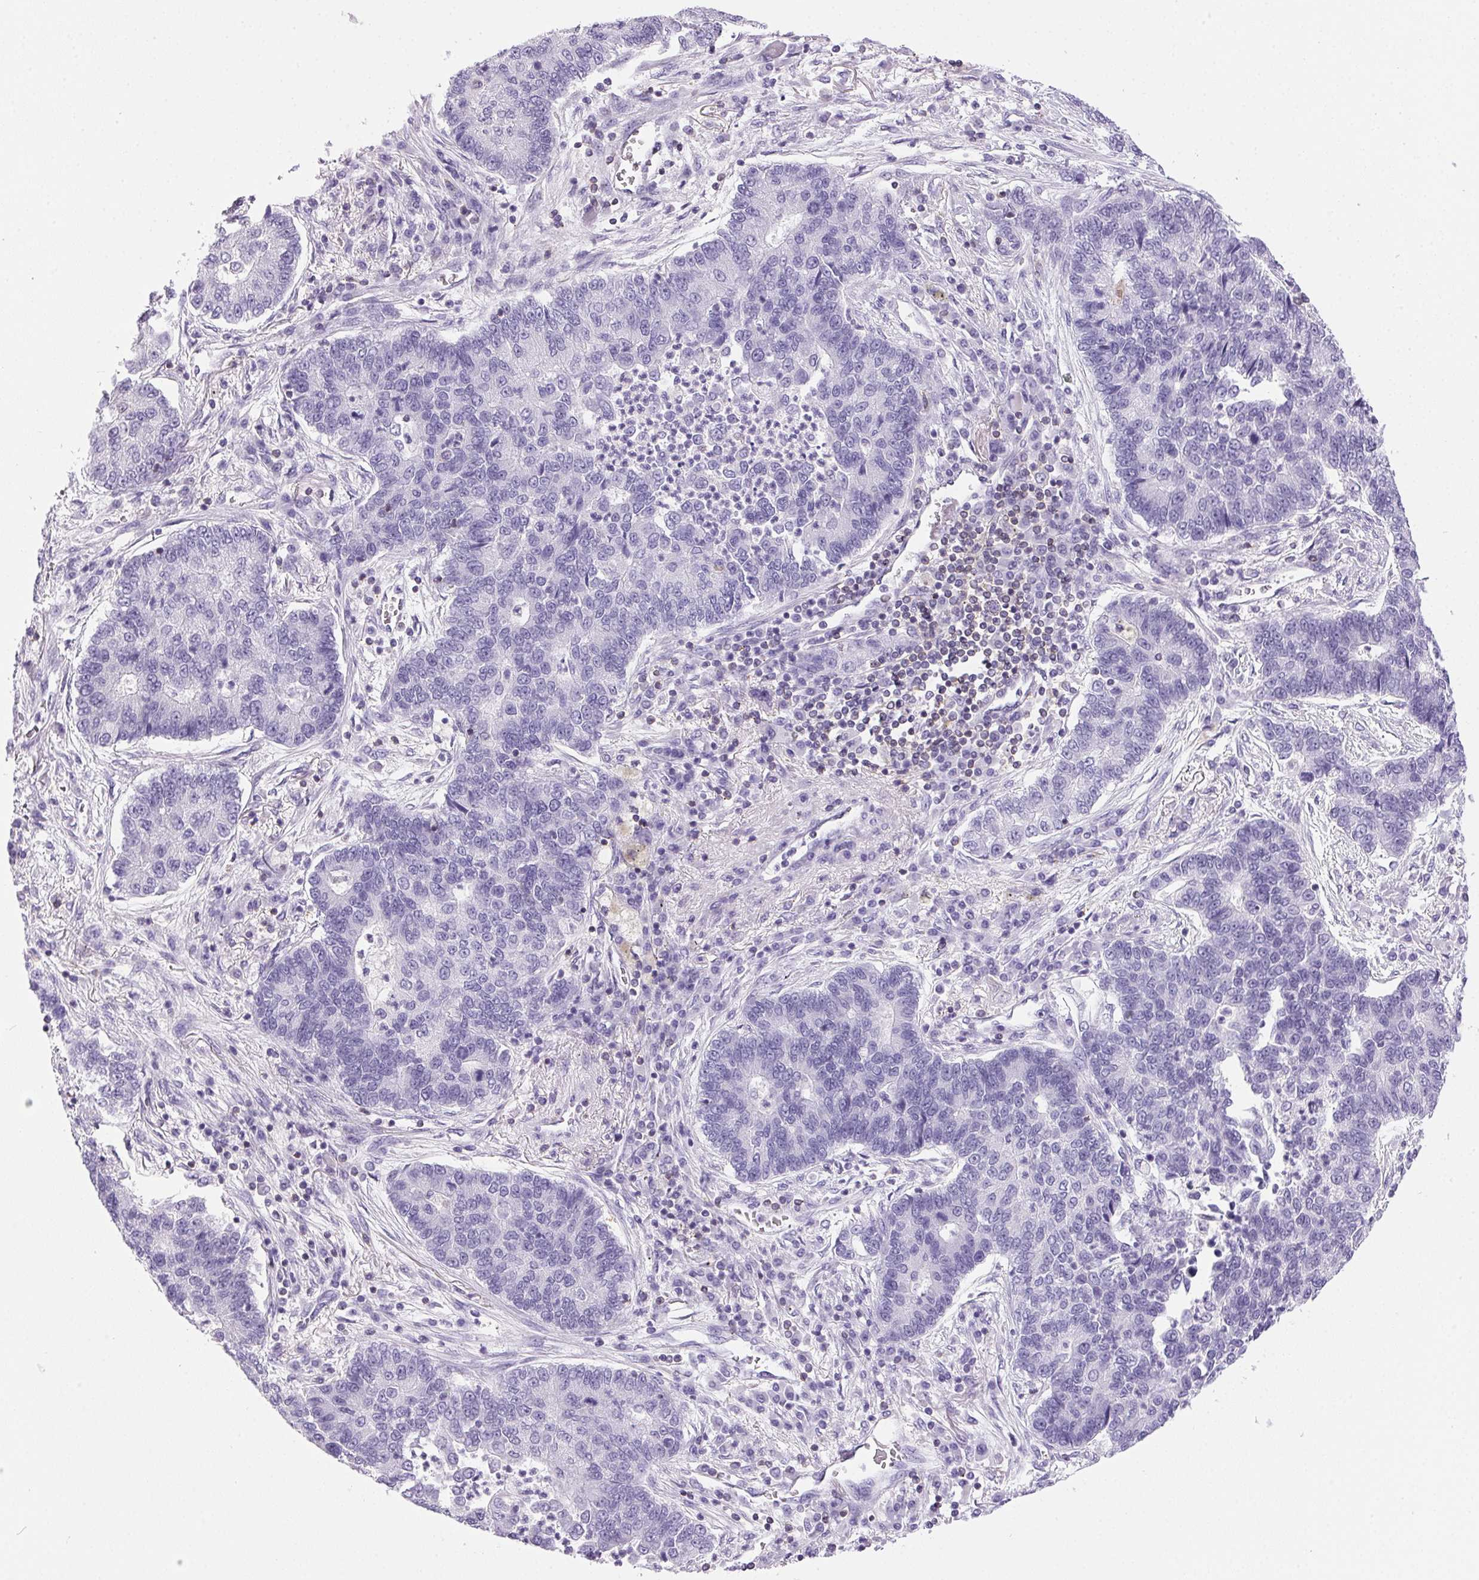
{"staining": {"intensity": "negative", "quantity": "none", "location": "none"}, "tissue": "lung cancer", "cell_type": "Tumor cells", "image_type": "cancer", "snomed": [{"axis": "morphology", "description": "Adenocarcinoma, NOS"}, {"axis": "topography", "description": "Lung"}], "caption": "The histopathology image reveals no staining of tumor cells in lung adenocarcinoma.", "gene": "S100A2", "patient": {"sex": "female", "age": 57}}